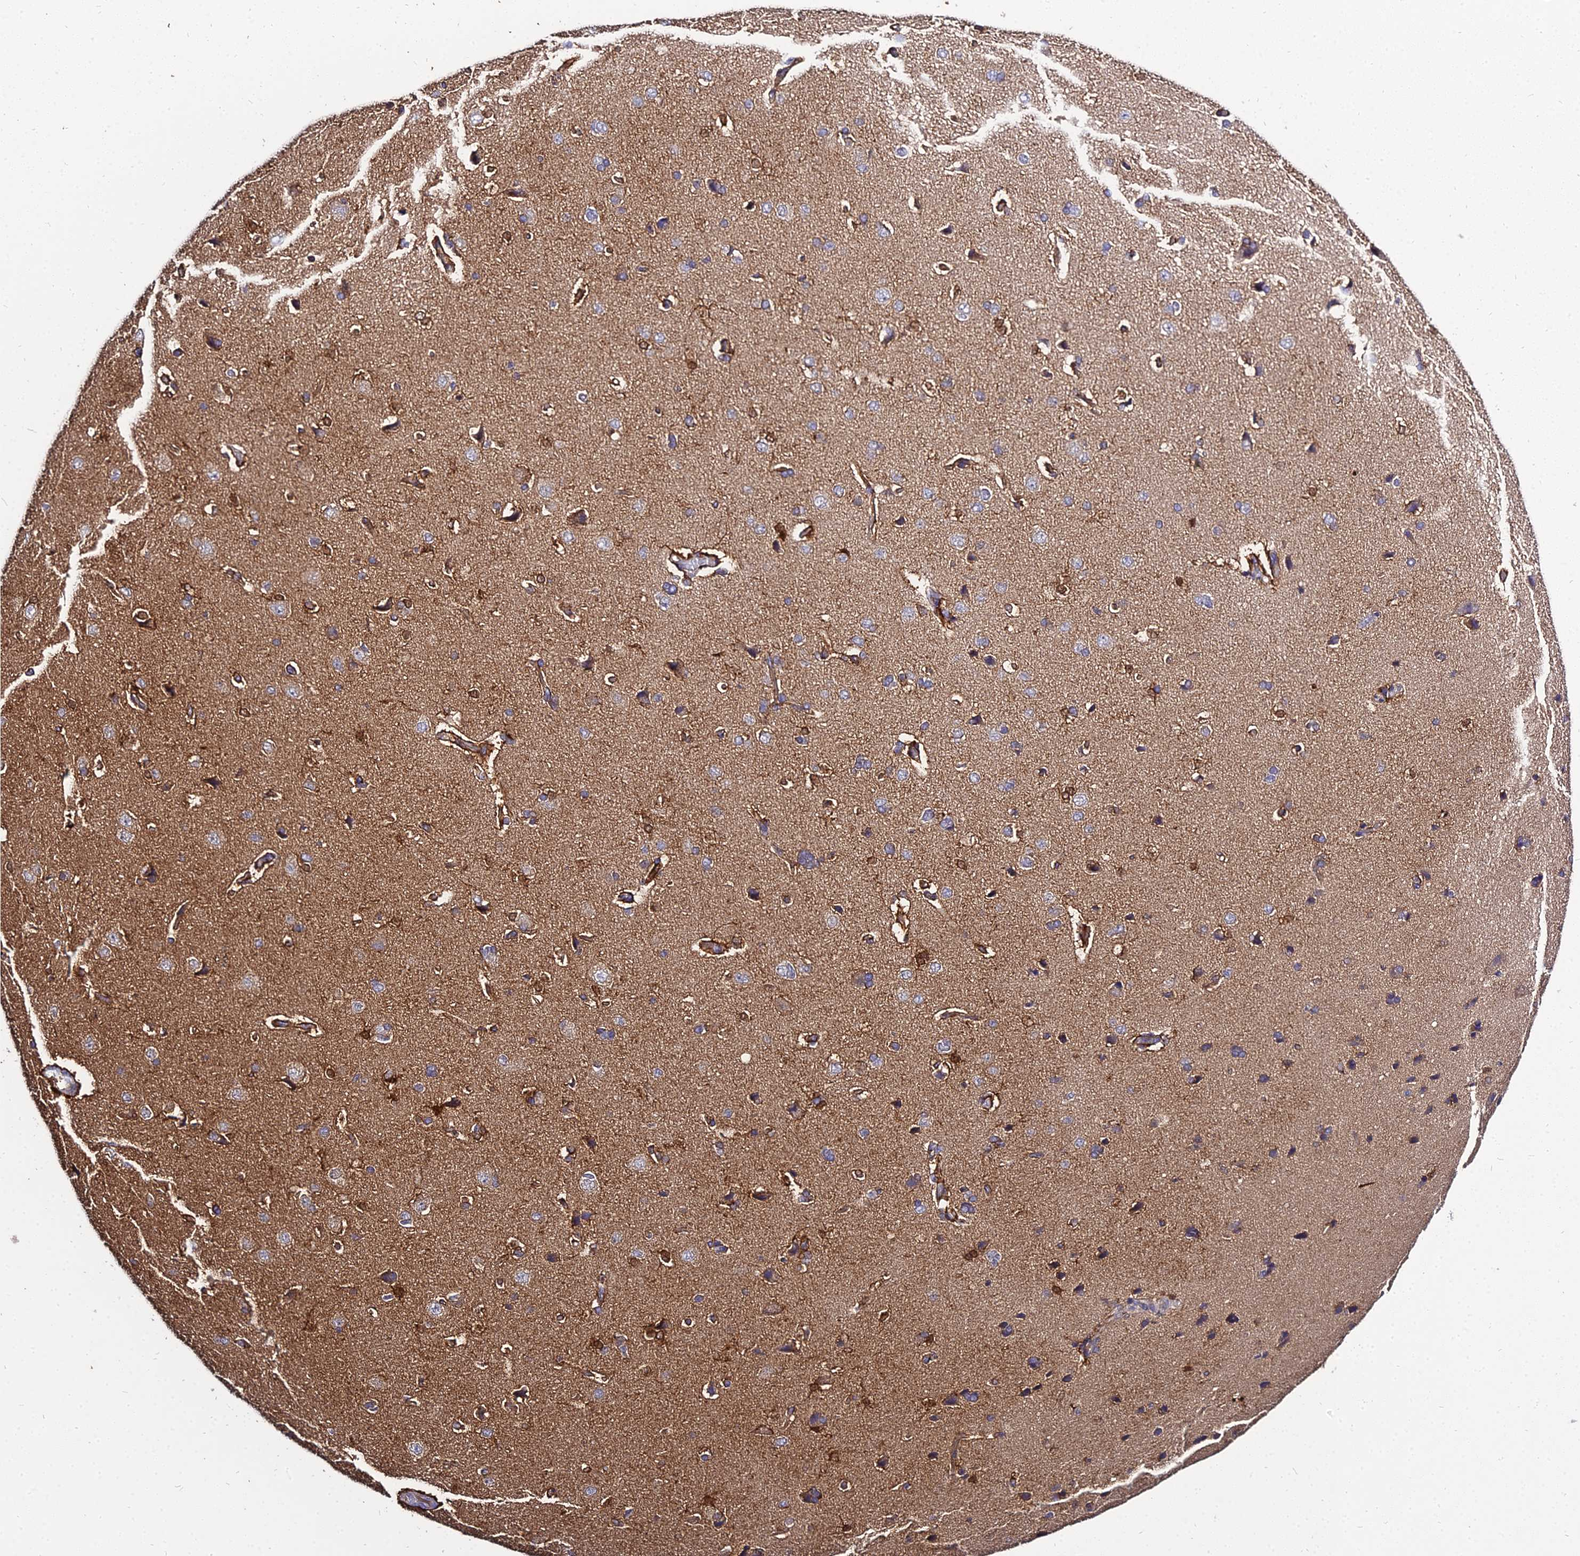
{"staining": {"intensity": "moderate", "quantity": "25%-75%", "location": "cytoplasmic/membranous"}, "tissue": "cerebral cortex", "cell_type": "Endothelial cells", "image_type": "normal", "snomed": [{"axis": "morphology", "description": "Normal tissue, NOS"}, {"axis": "topography", "description": "Cerebral cortex"}], "caption": "A high-resolution histopathology image shows immunohistochemistry staining of benign cerebral cortex, which shows moderate cytoplasmic/membranous staining in approximately 25%-75% of endothelial cells.", "gene": "C2orf69", "patient": {"sex": "male", "age": 62}}